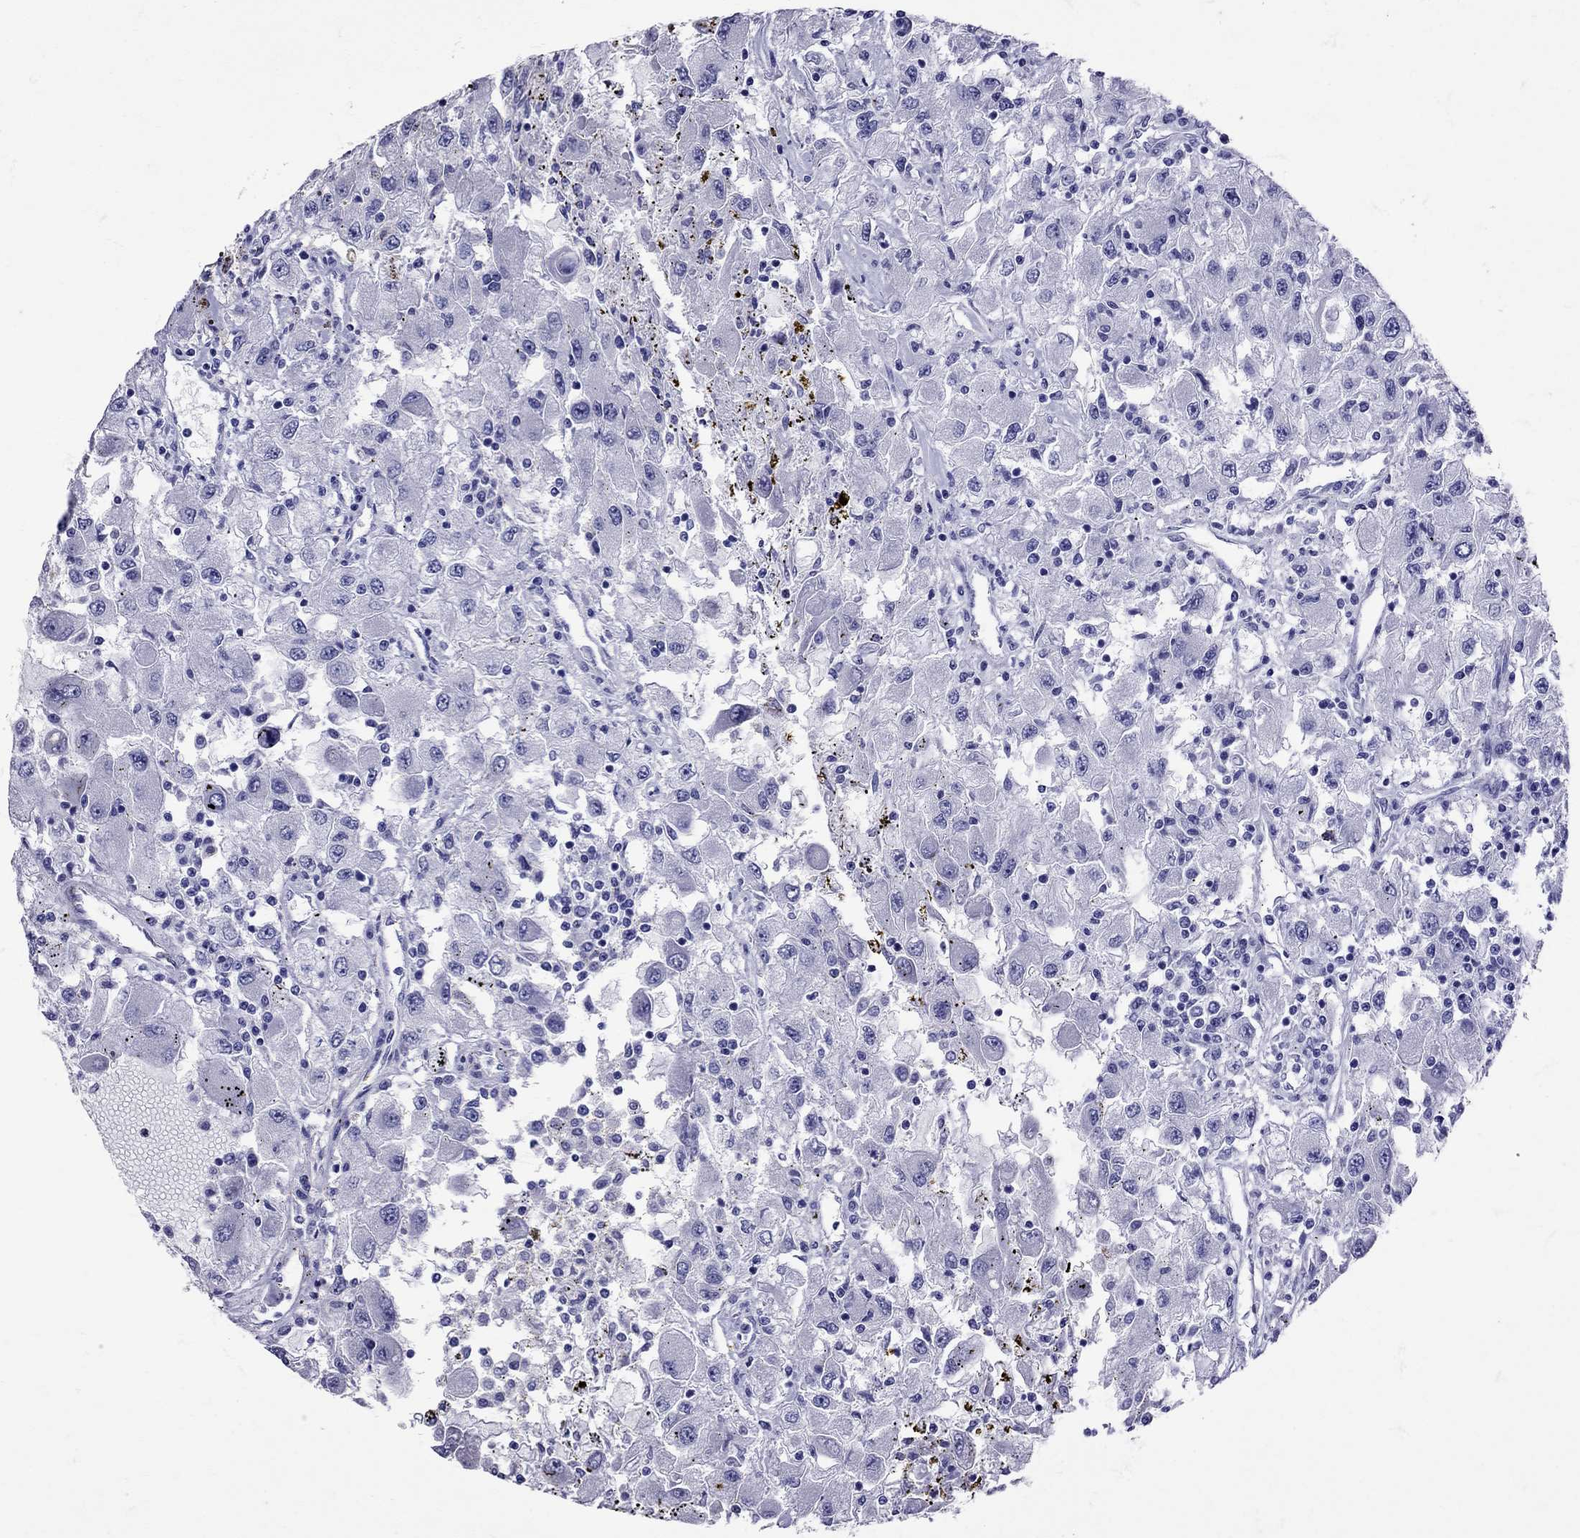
{"staining": {"intensity": "negative", "quantity": "none", "location": "none"}, "tissue": "renal cancer", "cell_type": "Tumor cells", "image_type": "cancer", "snomed": [{"axis": "morphology", "description": "Adenocarcinoma, NOS"}, {"axis": "topography", "description": "Kidney"}], "caption": "DAB (3,3'-diaminobenzidine) immunohistochemical staining of renal cancer shows no significant positivity in tumor cells.", "gene": "AVP", "patient": {"sex": "female", "age": 67}}